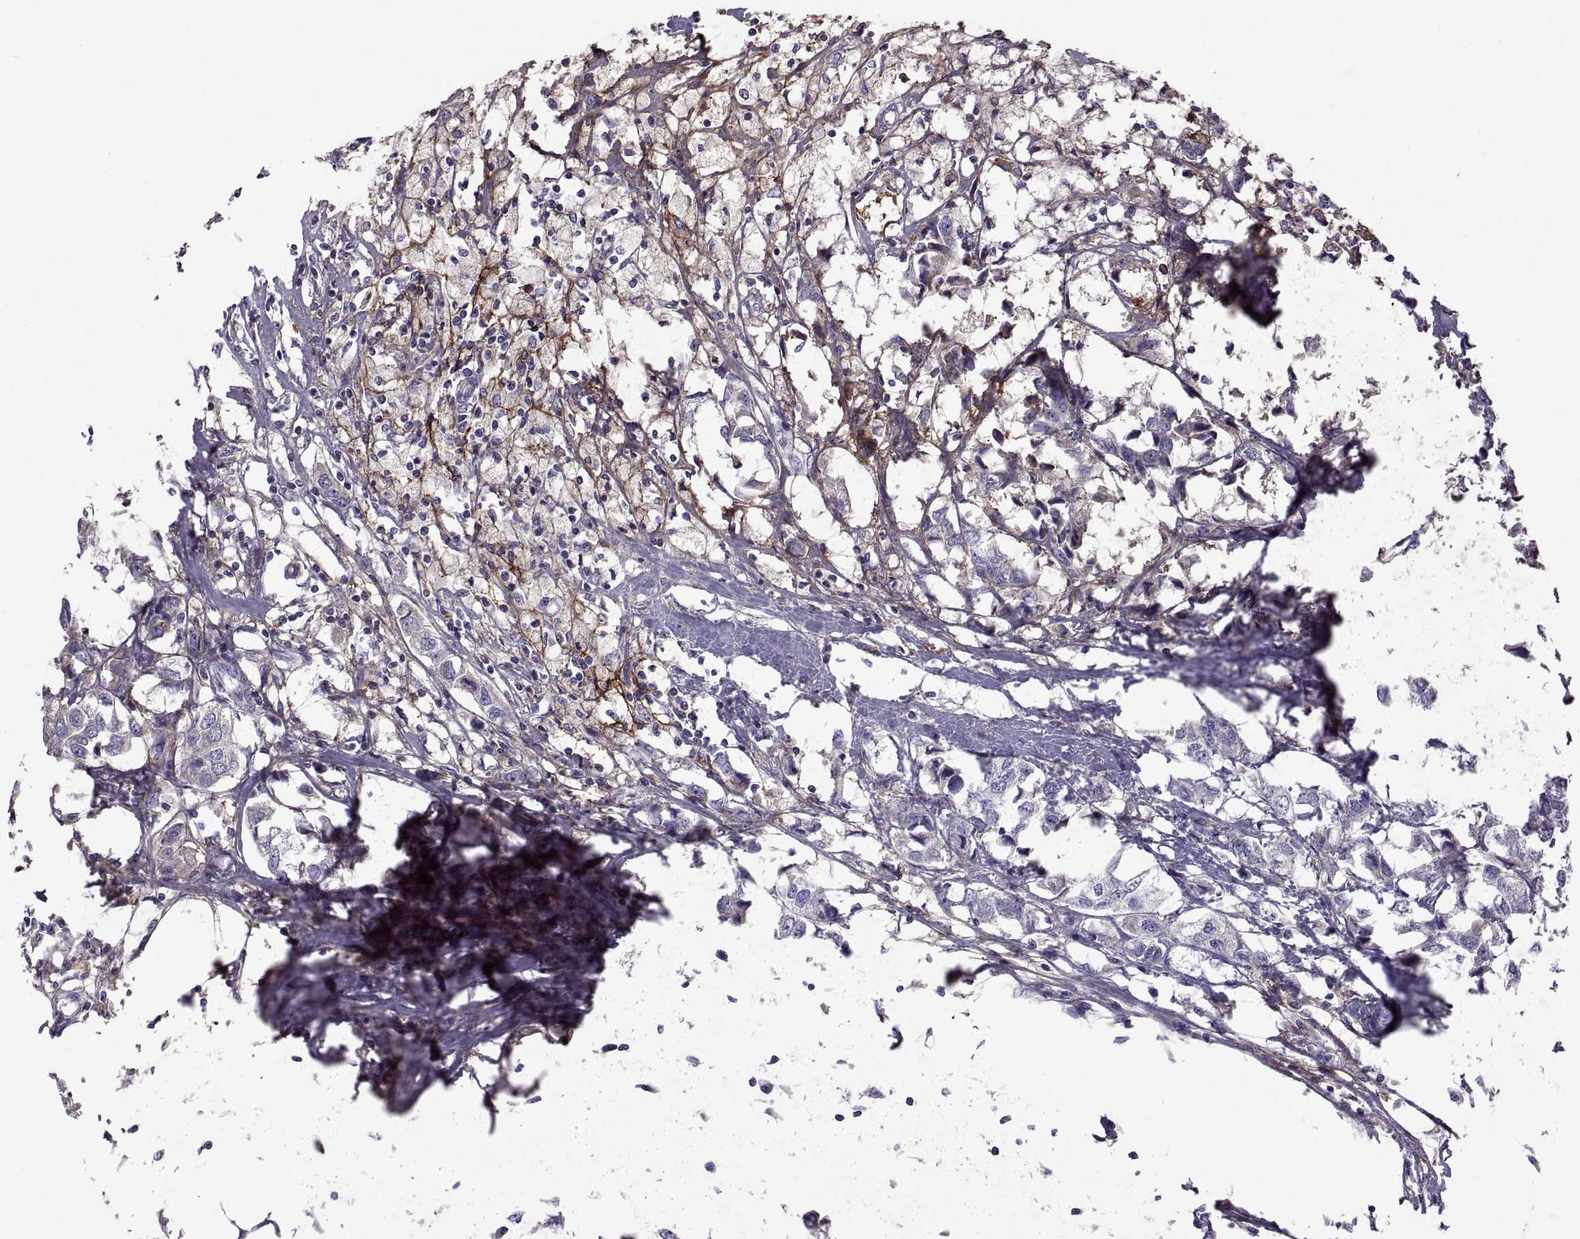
{"staining": {"intensity": "negative", "quantity": "none", "location": "none"}, "tissue": "breast cancer", "cell_type": "Tumor cells", "image_type": "cancer", "snomed": [{"axis": "morphology", "description": "Duct carcinoma"}, {"axis": "topography", "description": "Breast"}], "caption": "Immunohistochemistry (IHC) of human intraductal carcinoma (breast) demonstrates no staining in tumor cells.", "gene": "EMILIN2", "patient": {"sex": "female", "age": 80}}